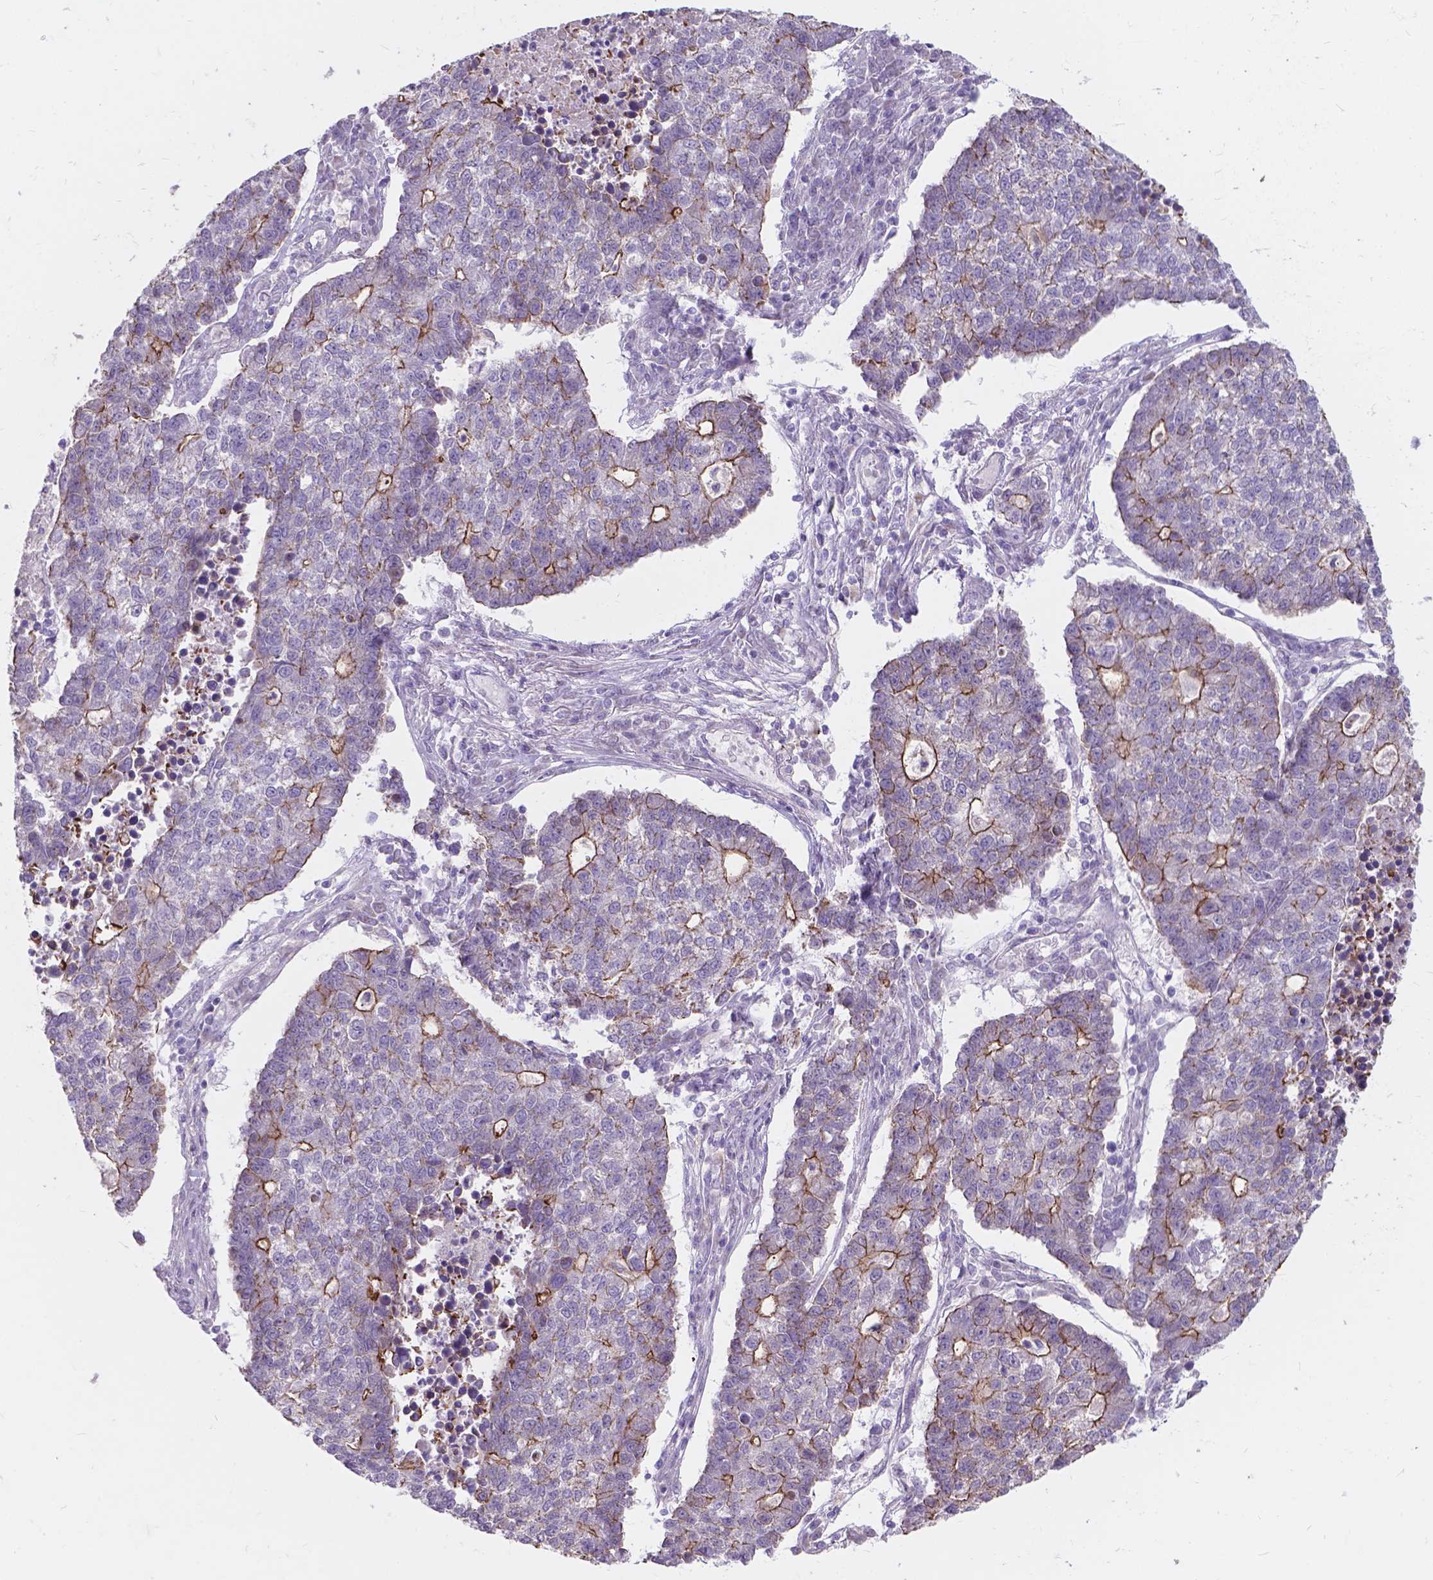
{"staining": {"intensity": "weak", "quantity": "25%-75%", "location": "cytoplasmic/membranous"}, "tissue": "lung cancer", "cell_type": "Tumor cells", "image_type": "cancer", "snomed": [{"axis": "morphology", "description": "Adenocarcinoma, NOS"}, {"axis": "topography", "description": "Lung"}], "caption": "Tumor cells show weak cytoplasmic/membranous positivity in approximately 25%-75% of cells in lung adenocarcinoma.", "gene": "MYH14", "patient": {"sex": "male", "age": 57}}